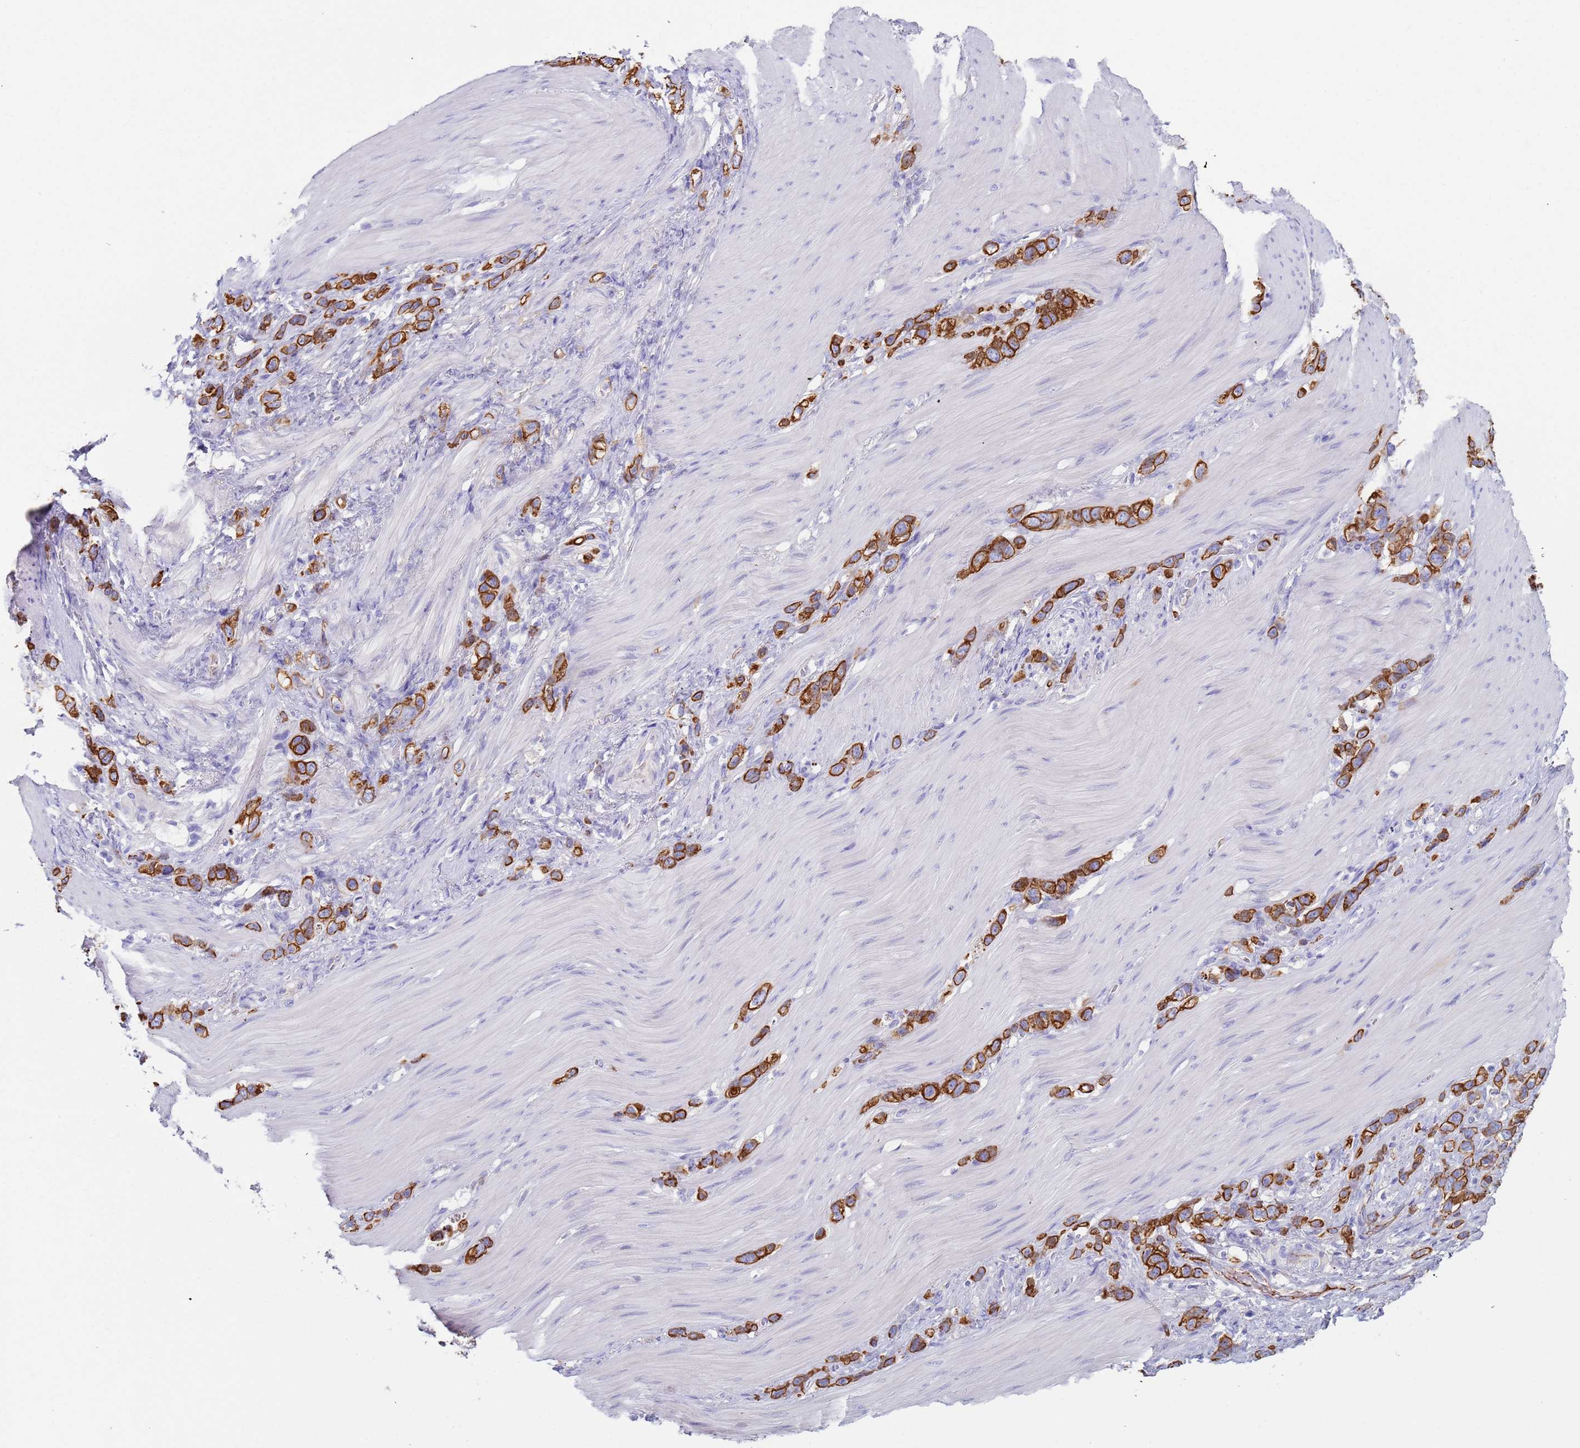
{"staining": {"intensity": "strong", "quantity": ">75%", "location": "cytoplasmic/membranous"}, "tissue": "stomach cancer", "cell_type": "Tumor cells", "image_type": "cancer", "snomed": [{"axis": "morphology", "description": "Adenocarcinoma, NOS"}, {"axis": "topography", "description": "Stomach"}], "caption": "Adenocarcinoma (stomach) tissue reveals strong cytoplasmic/membranous positivity in approximately >75% of tumor cells", "gene": "CYSLTR2", "patient": {"sex": "female", "age": 65}}